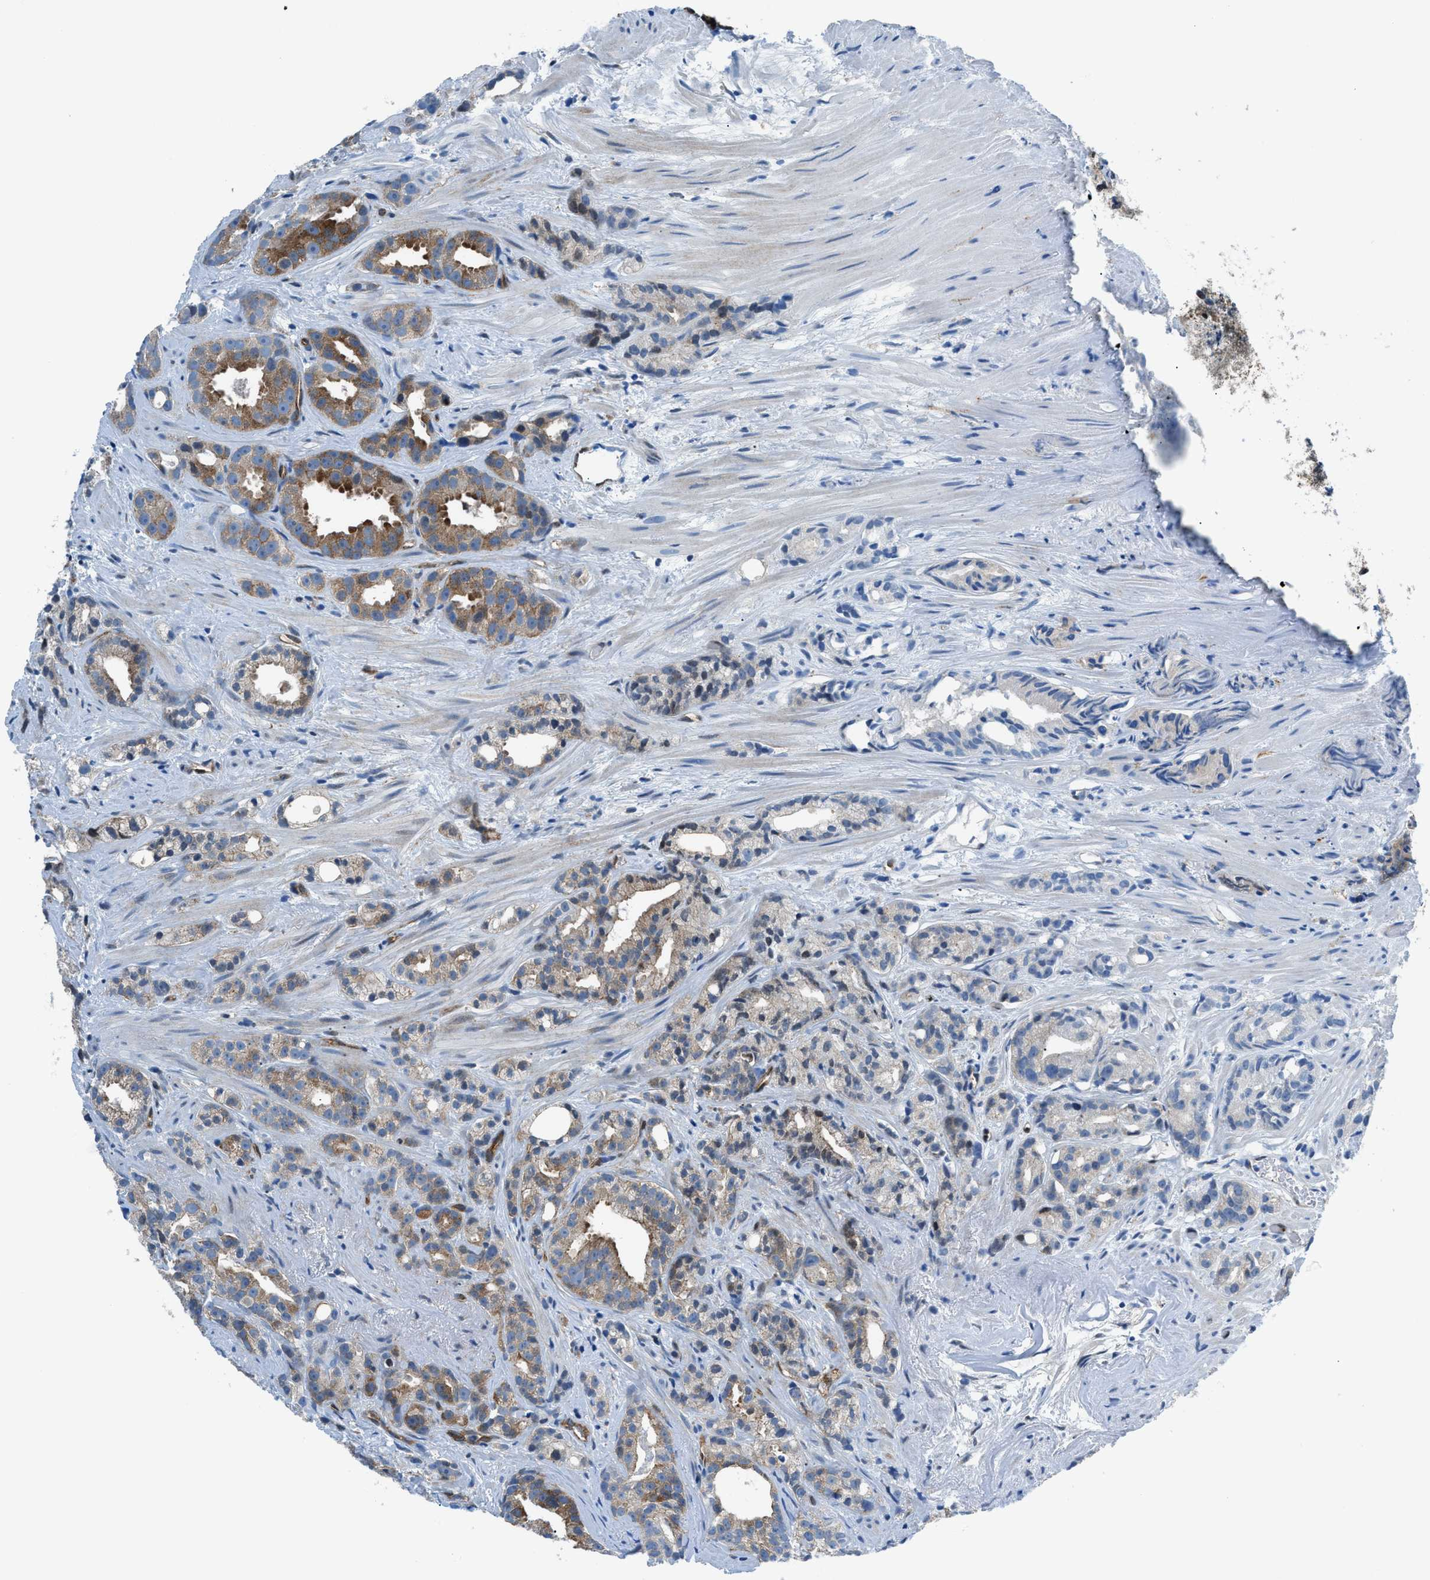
{"staining": {"intensity": "moderate", "quantity": ">75%", "location": "cytoplasmic/membranous"}, "tissue": "prostate cancer", "cell_type": "Tumor cells", "image_type": "cancer", "snomed": [{"axis": "morphology", "description": "Adenocarcinoma, Low grade"}, {"axis": "topography", "description": "Prostate"}], "caption": "The immunohistochemical stain labels moderate cytoplasmic/membranous expression in tumor cells of prostate cancer tissue.", "gene": "YWHAE", "patient": {"sex": "male", "age": 89}}